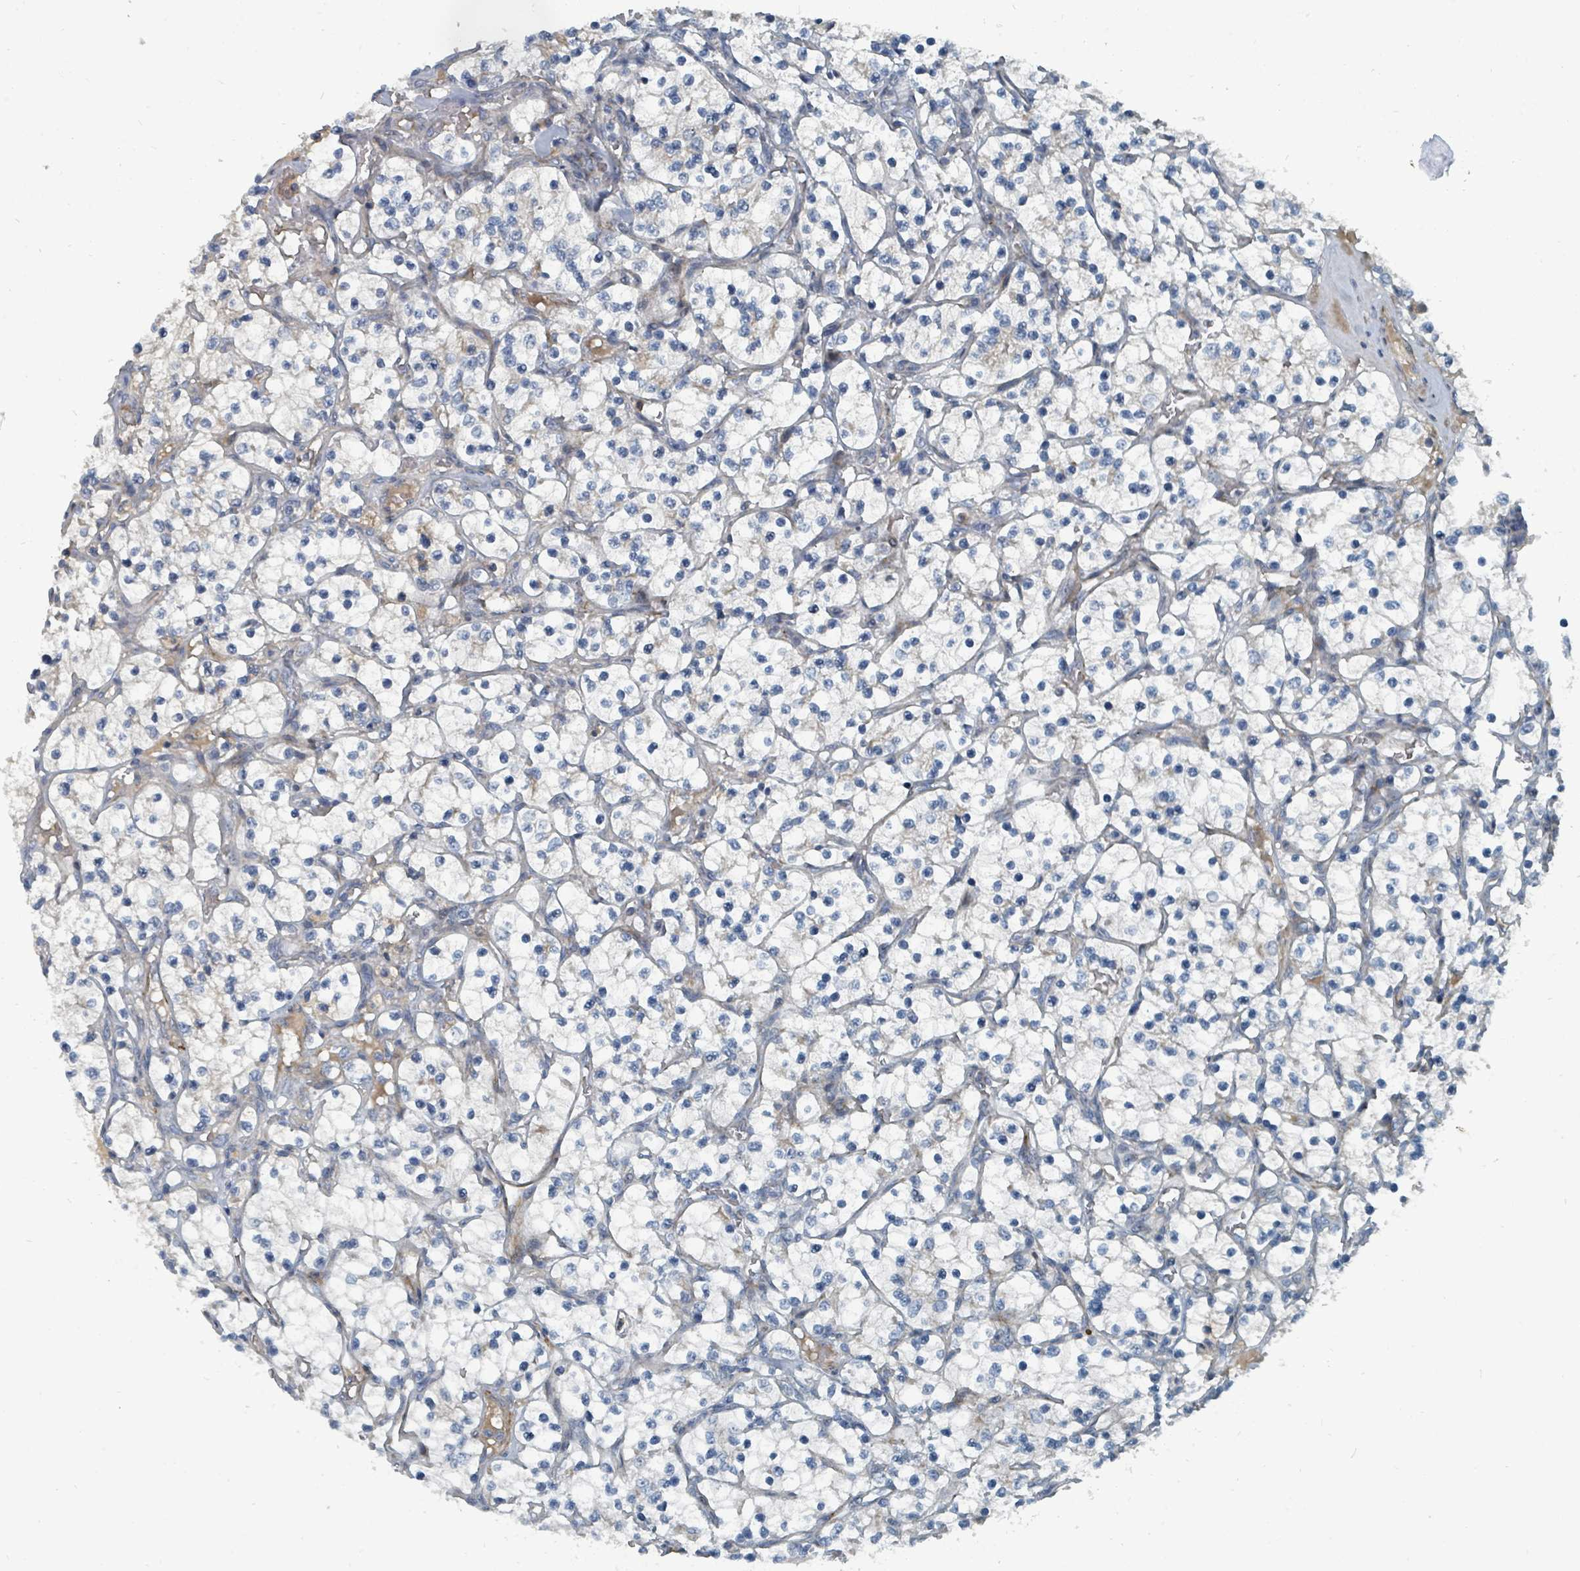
{"staining": {"intensity": "negative", "quantity": "none", "location": "none"}, "tissue": "renal cancer", "cell_type": "Tumor cells", "image_type": "cancer", "snomed": [{"axis": "morphology", "description": "Adenocarcinoma, NOS"}, {"axis": "topography", "description": "Kidney"}], "caption": "Renal cancer stained for a protein using immunohistochemistry reveals no expression tumor cells.", "gene": "SLC44A5", "patient": {"sex": "female", "age": 69}}